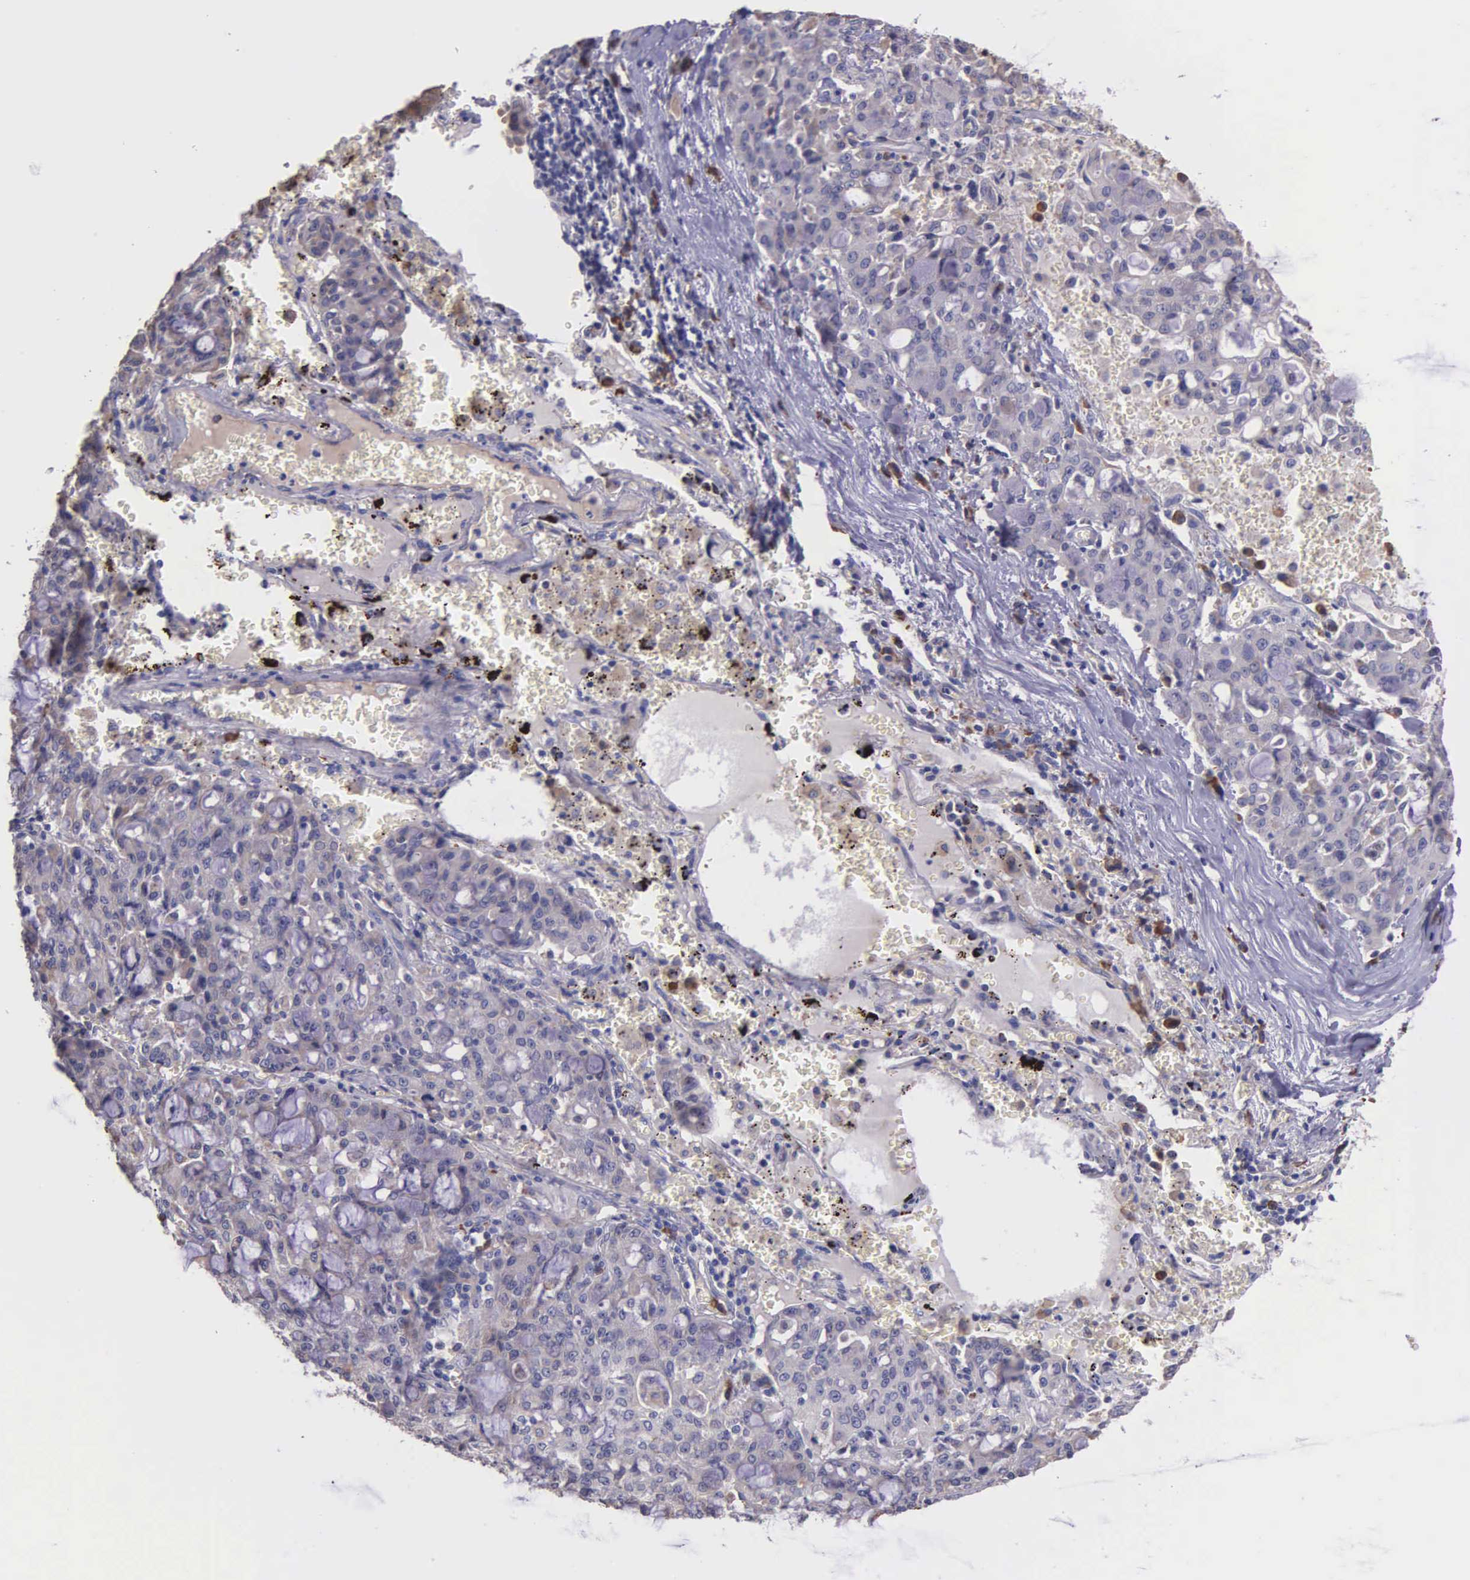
{"staining": {"intensity": "weak", "quantity": "25%-75%", "location": "cytoplasmic/membranous"}, "tissue": "lung cancer", "cell_type": "Tumor cells", "image_type": "cancer", "snomed": [{"axis": "morphology", "description": "Adenocarcinoma, NOS"}, {"axis": "topography", "description": "Lung"}], "caption": "Immunohistochemistry (DAB (3,3'-diaminobenzidine)) staining of human lung adenocarcinoma reveals weak cytoplasmic/membranous protein staining in approximately 25%-75% of tumor cells.", "gene": "ZC3H12B", "patient": {"sex": "female", "age": 44}}